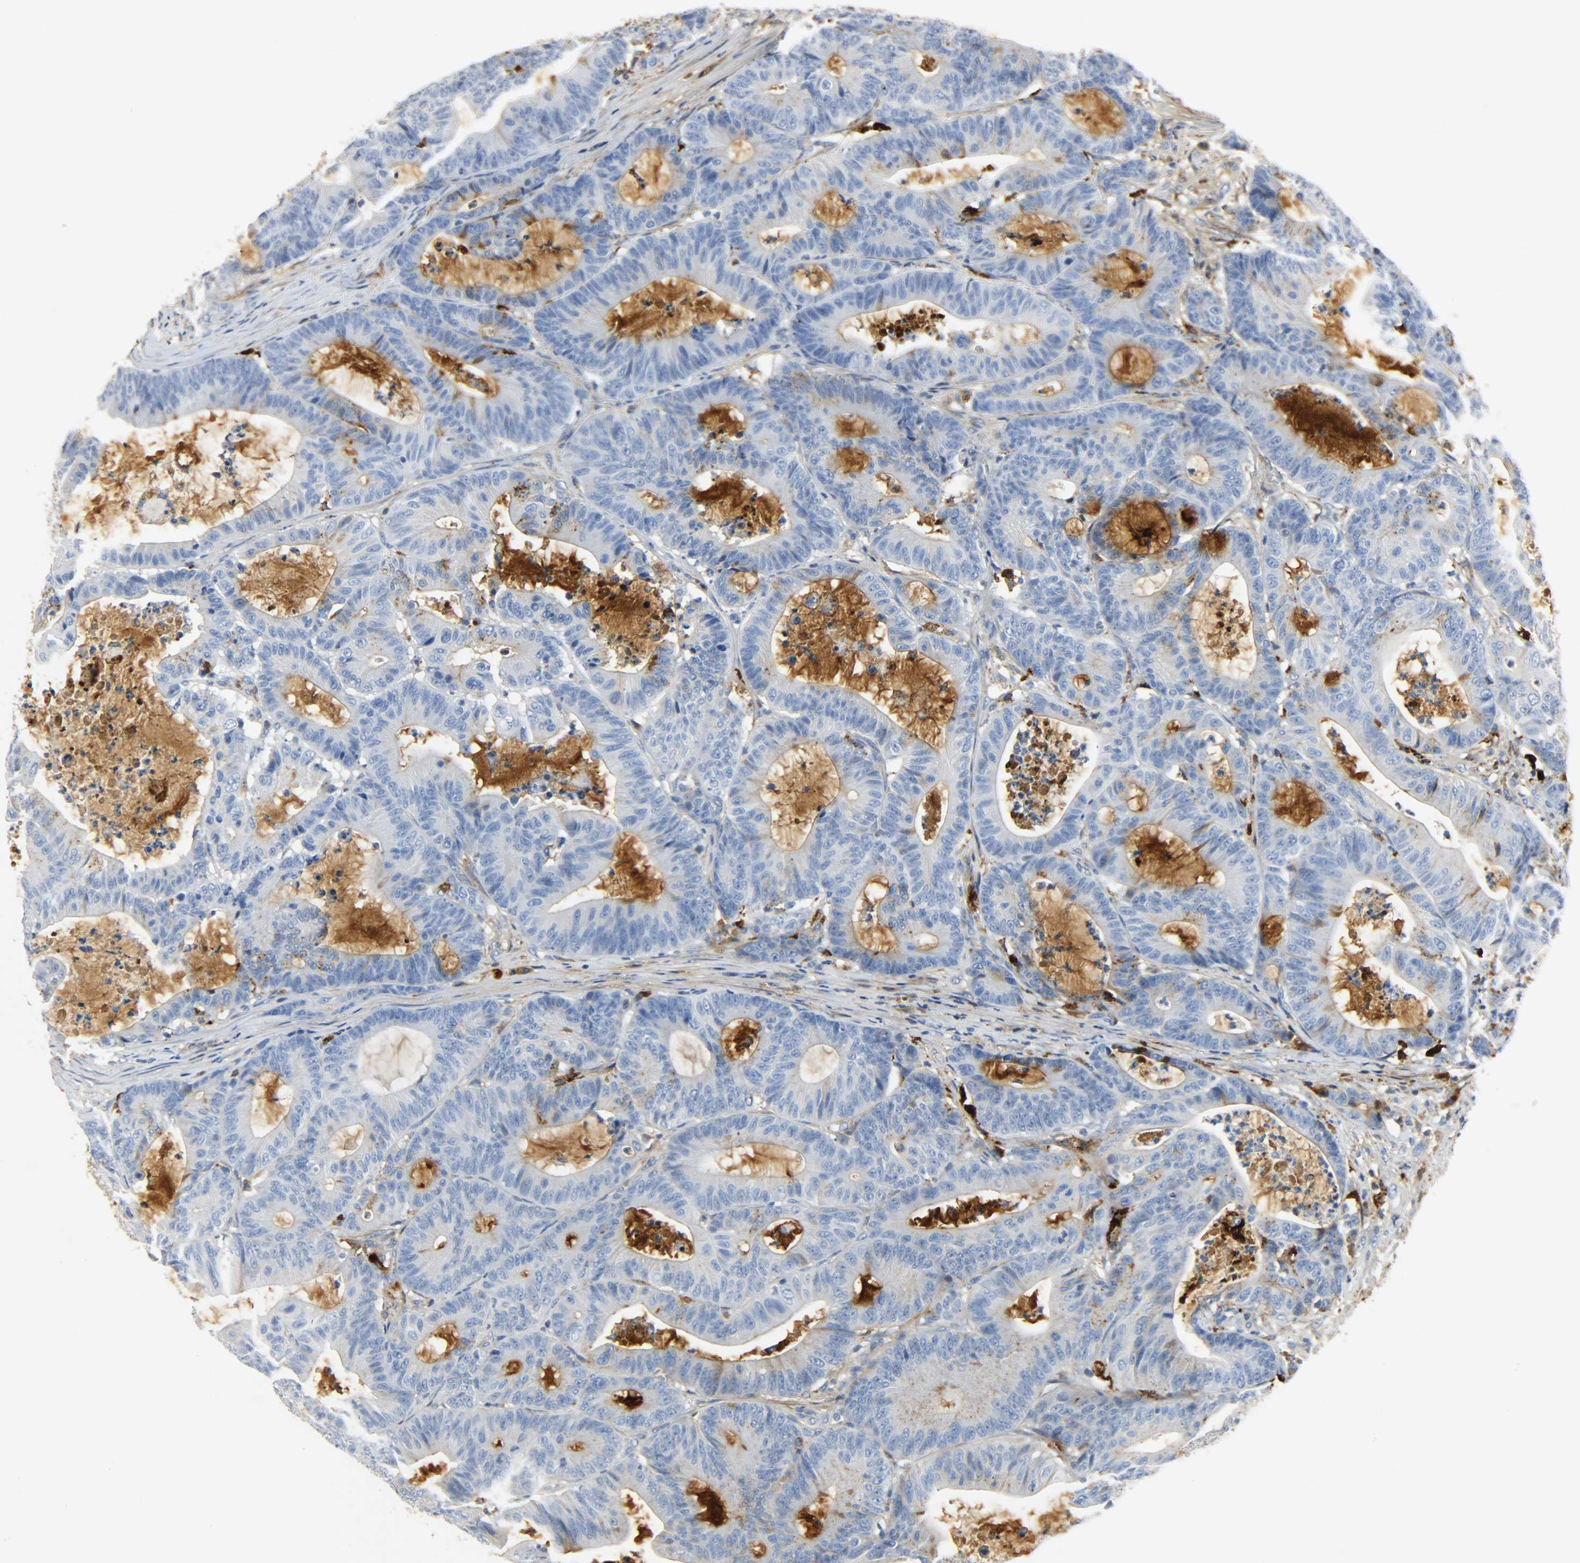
{"staining": {"intensity": "weak", "quantity": "25%-75%", "location": "cytoplasmic/membranous"}, "tissue": "colorectal cancer", "cell_type": "Tumor cells", "image_type": "cancer", "snomed": [{"axis": "morphology", "description": "Adenocarcinoma, NOS"}, {"axis": "topography", "description": "Colon"}], "caption": "Human colorectal cancer (adenocarcinoma) stained with a brown dye reveals weak cytoplasmic/membranous positive positivity in about 25%-75% of tumor cells.", "gene": "CRP", "patient": {"sex": "female", "age": 84}}